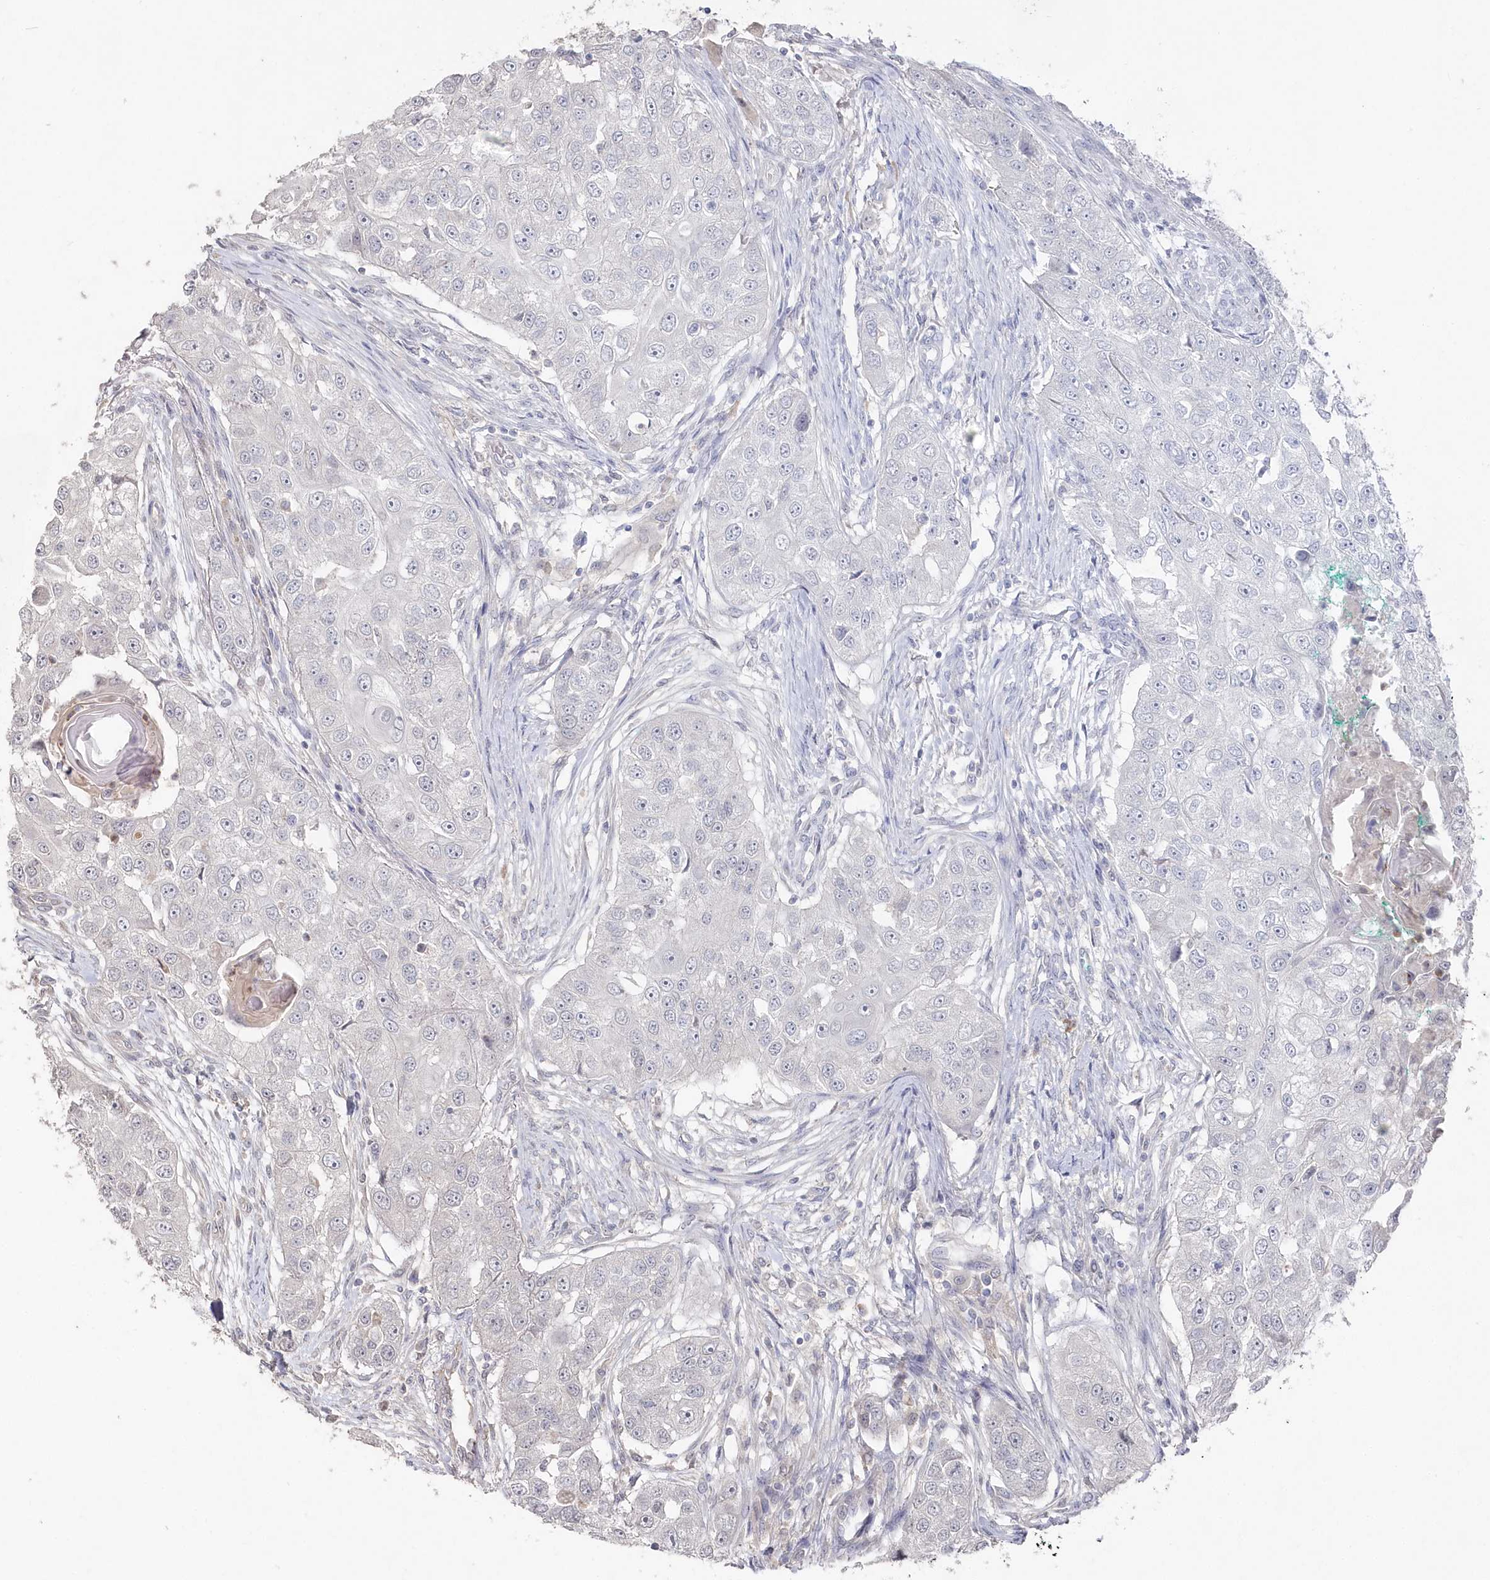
{"staining": {"intensity": "negative", "quantity": "none", "location": "none"}, "tissue": "head and neck cancer", "cell_type": "Tumor cells", "image_type": "cancer", "snomed": [{"axis": "morphology", "description": "Normal tissue, NOS"}, {"axis": "morphology", "description": "Squamous cell carcinoma, NOS"}, {"axis": "topography", "description": "Skeletal muscle"}, {"axis": "topography", "description": "Head-Neck"}], "caption": "Immunohistochemistry (IHC) micrograph of neoplastic tissue: human squamous cell carcinoma (head and neck) stained with DAB reveals no significant protein staining in tumor cells.", "gene": "TGFBRAP1", "patient": {"sex": "male", "age": 51}}